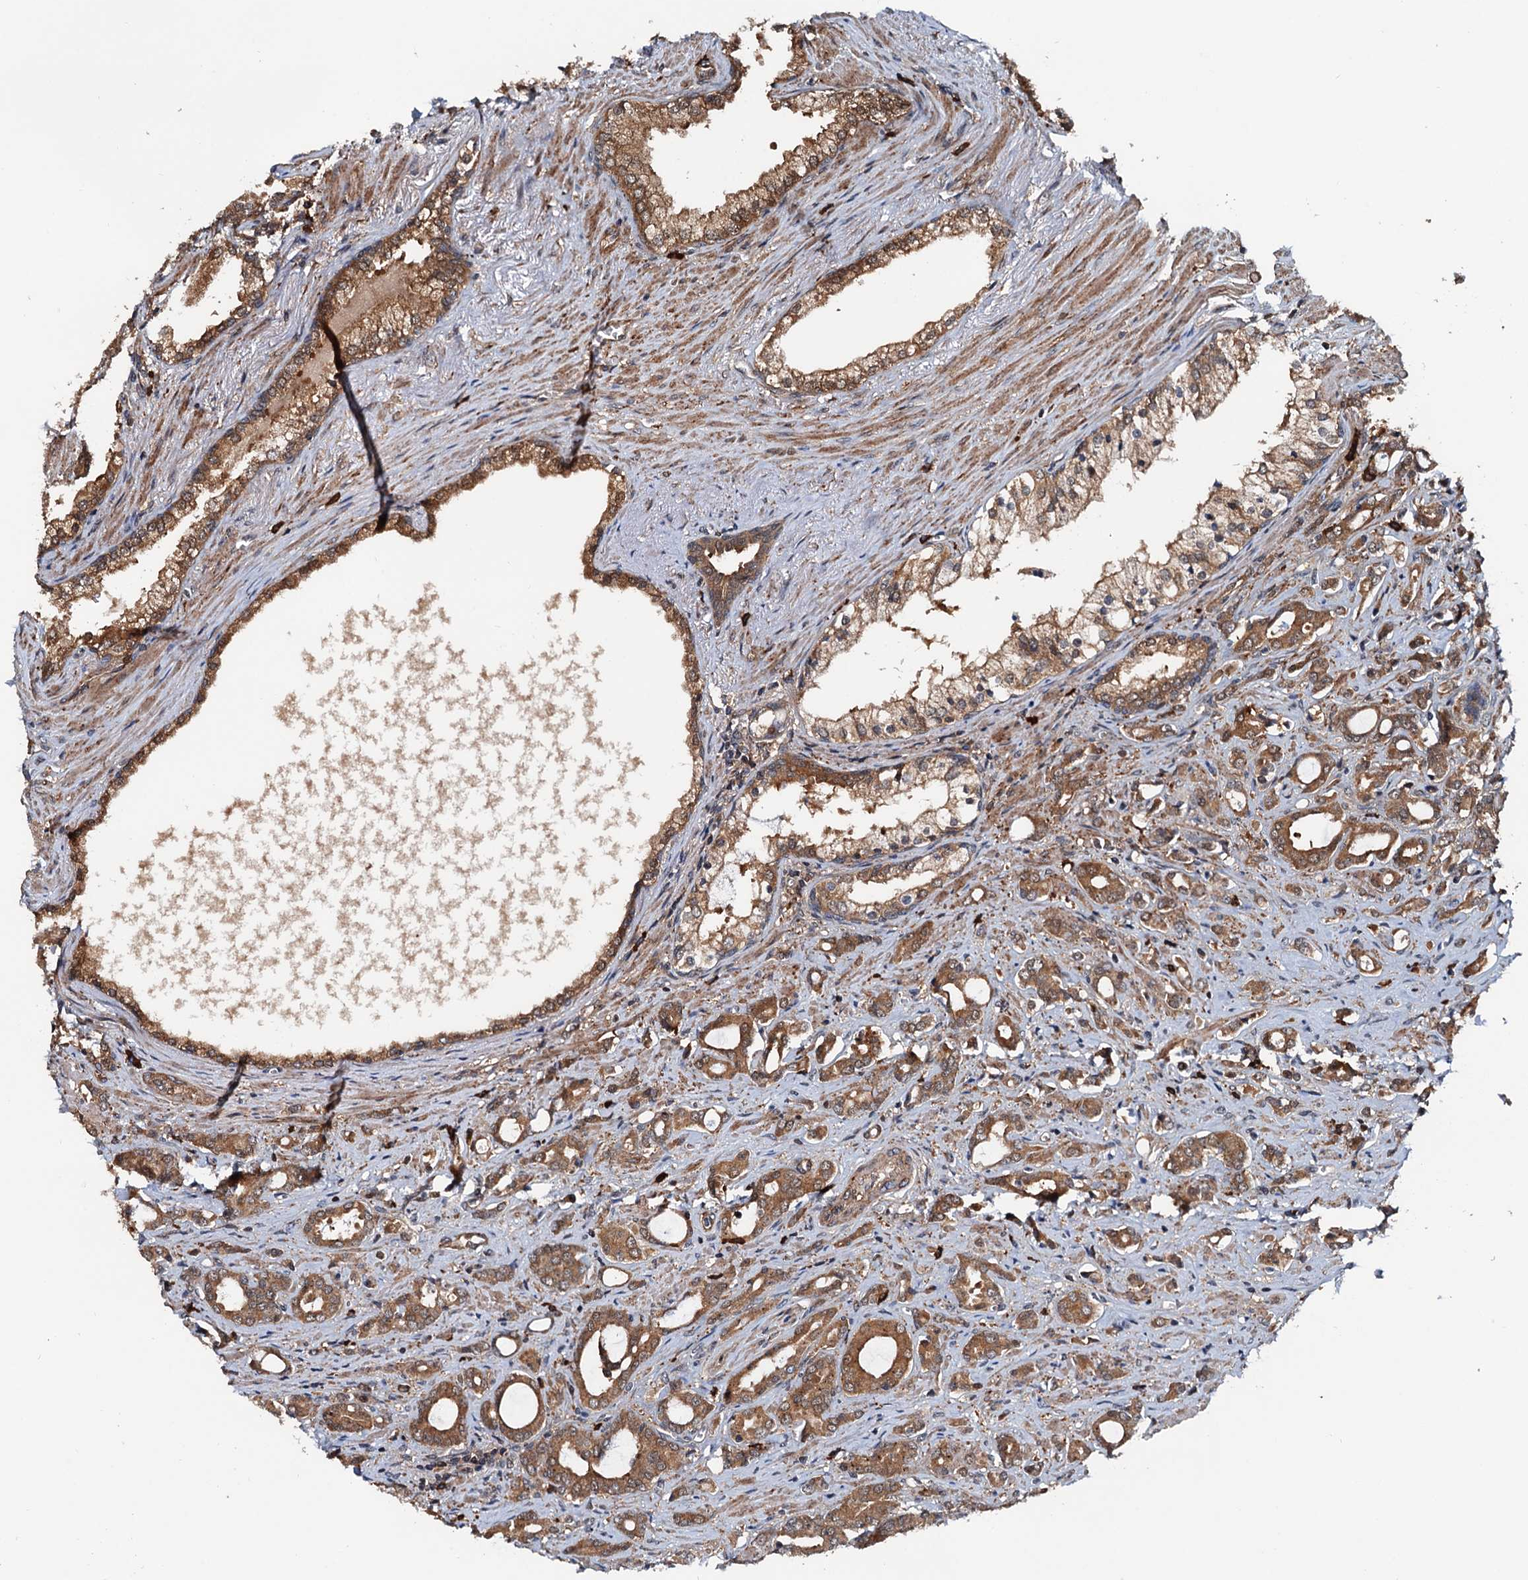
{"staining": {"intensity": "moderate", "quantity": ">75%", "location": "cytoplasmic/membranous"}, "tissue": "prostate cancer", "cell_type": "Tumor cells", "image_type": "cancer", "snomed": [{"axis": "morphology", "description": "Adenocarcinoma, High grade"}, {"axis": "topography", "description": "Prostate"}], "caption": "Brown immunohistochemical staining in human prostate cancer reveals moderate cytoplasmic/membranous expression in approximately >75% of tumor cells.", "gene": "AAGAB", "patient": {"sex": "male", "age": 72}}